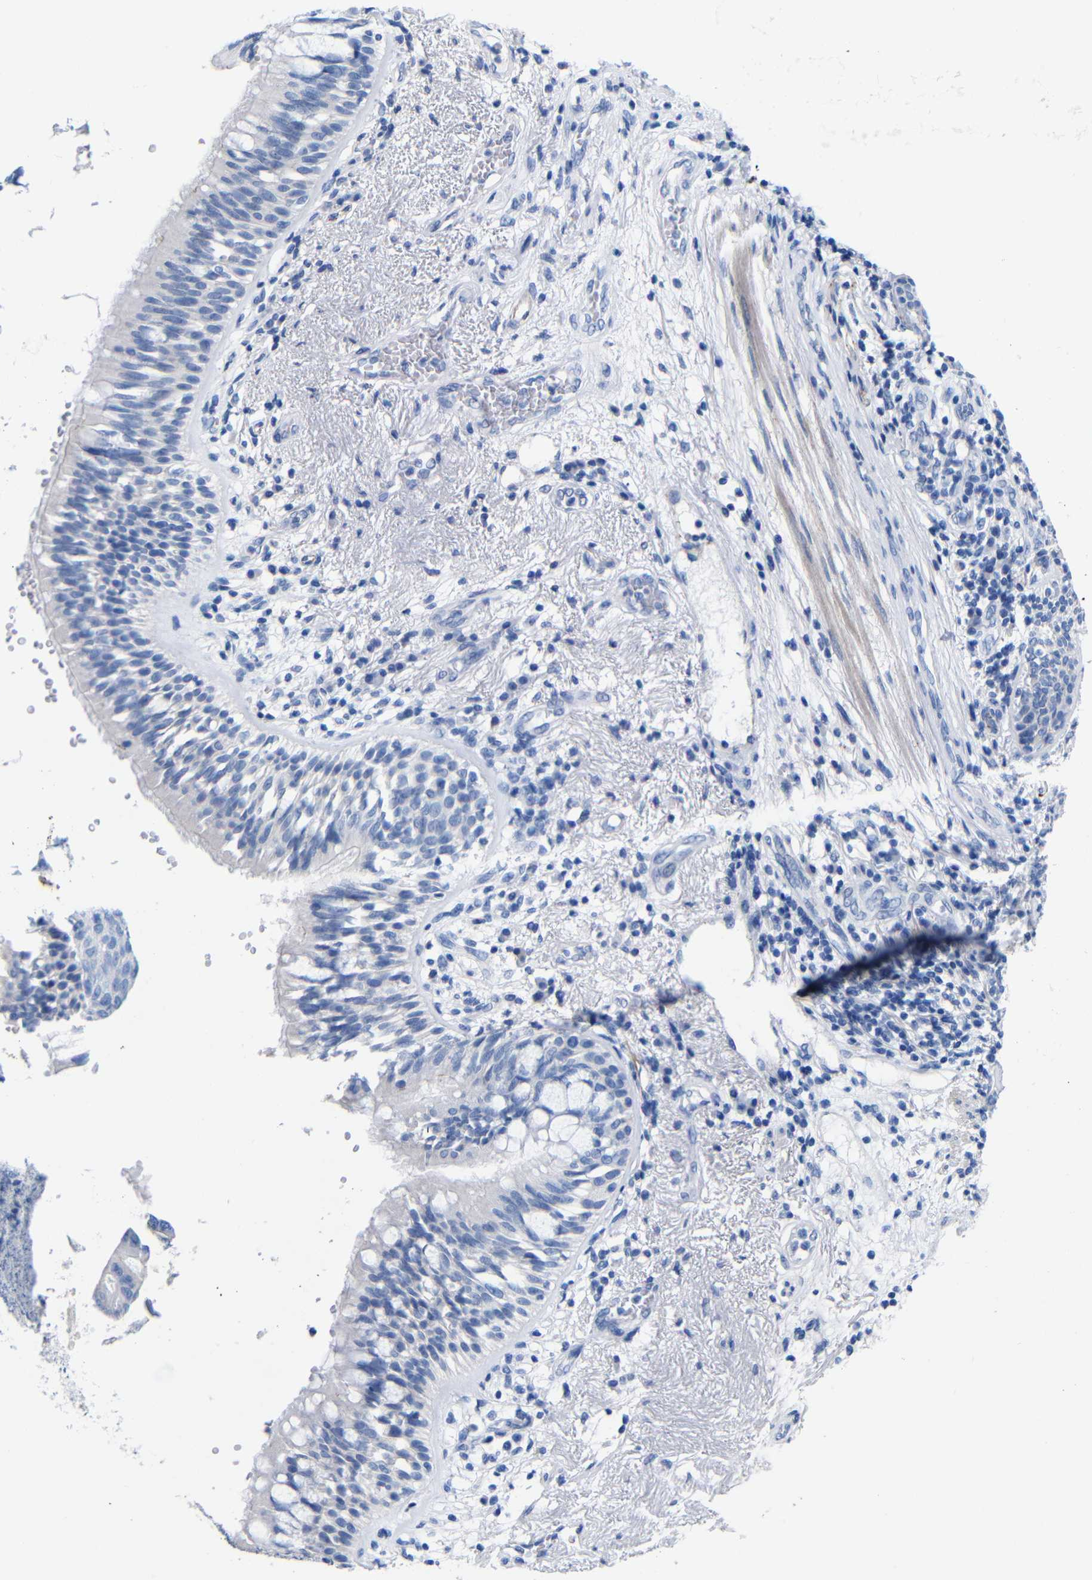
{"staining": {"intensity": "negative", "quantity": "none", "location": "none"}, "tissue": "bronchus", "cell_type": "Respiratory epithelial cells", "image_type": "normal", "snomed": [{"axis": "morphology", "description": "Normal tissue, NOS"}, {"axis": "morphology", "description": "Adenocarcinoma, NOS"}, {"axis": "morphology", "description": "Adenocarcinoma, metastatic, NOS"}, {"axis": "topography", "description": "Lymph node"}, {"axis": "topography", "description": "Bronchus"}, {"axis": "topography", "description": "Lung"}], "caption": "Respiratory epithelial cells are negative for protein expression in unremarkable human bronchus. Nuclei are stained in blue.", "gene": "CGNL1", "patient": {"sex": "female", "age": 54}}